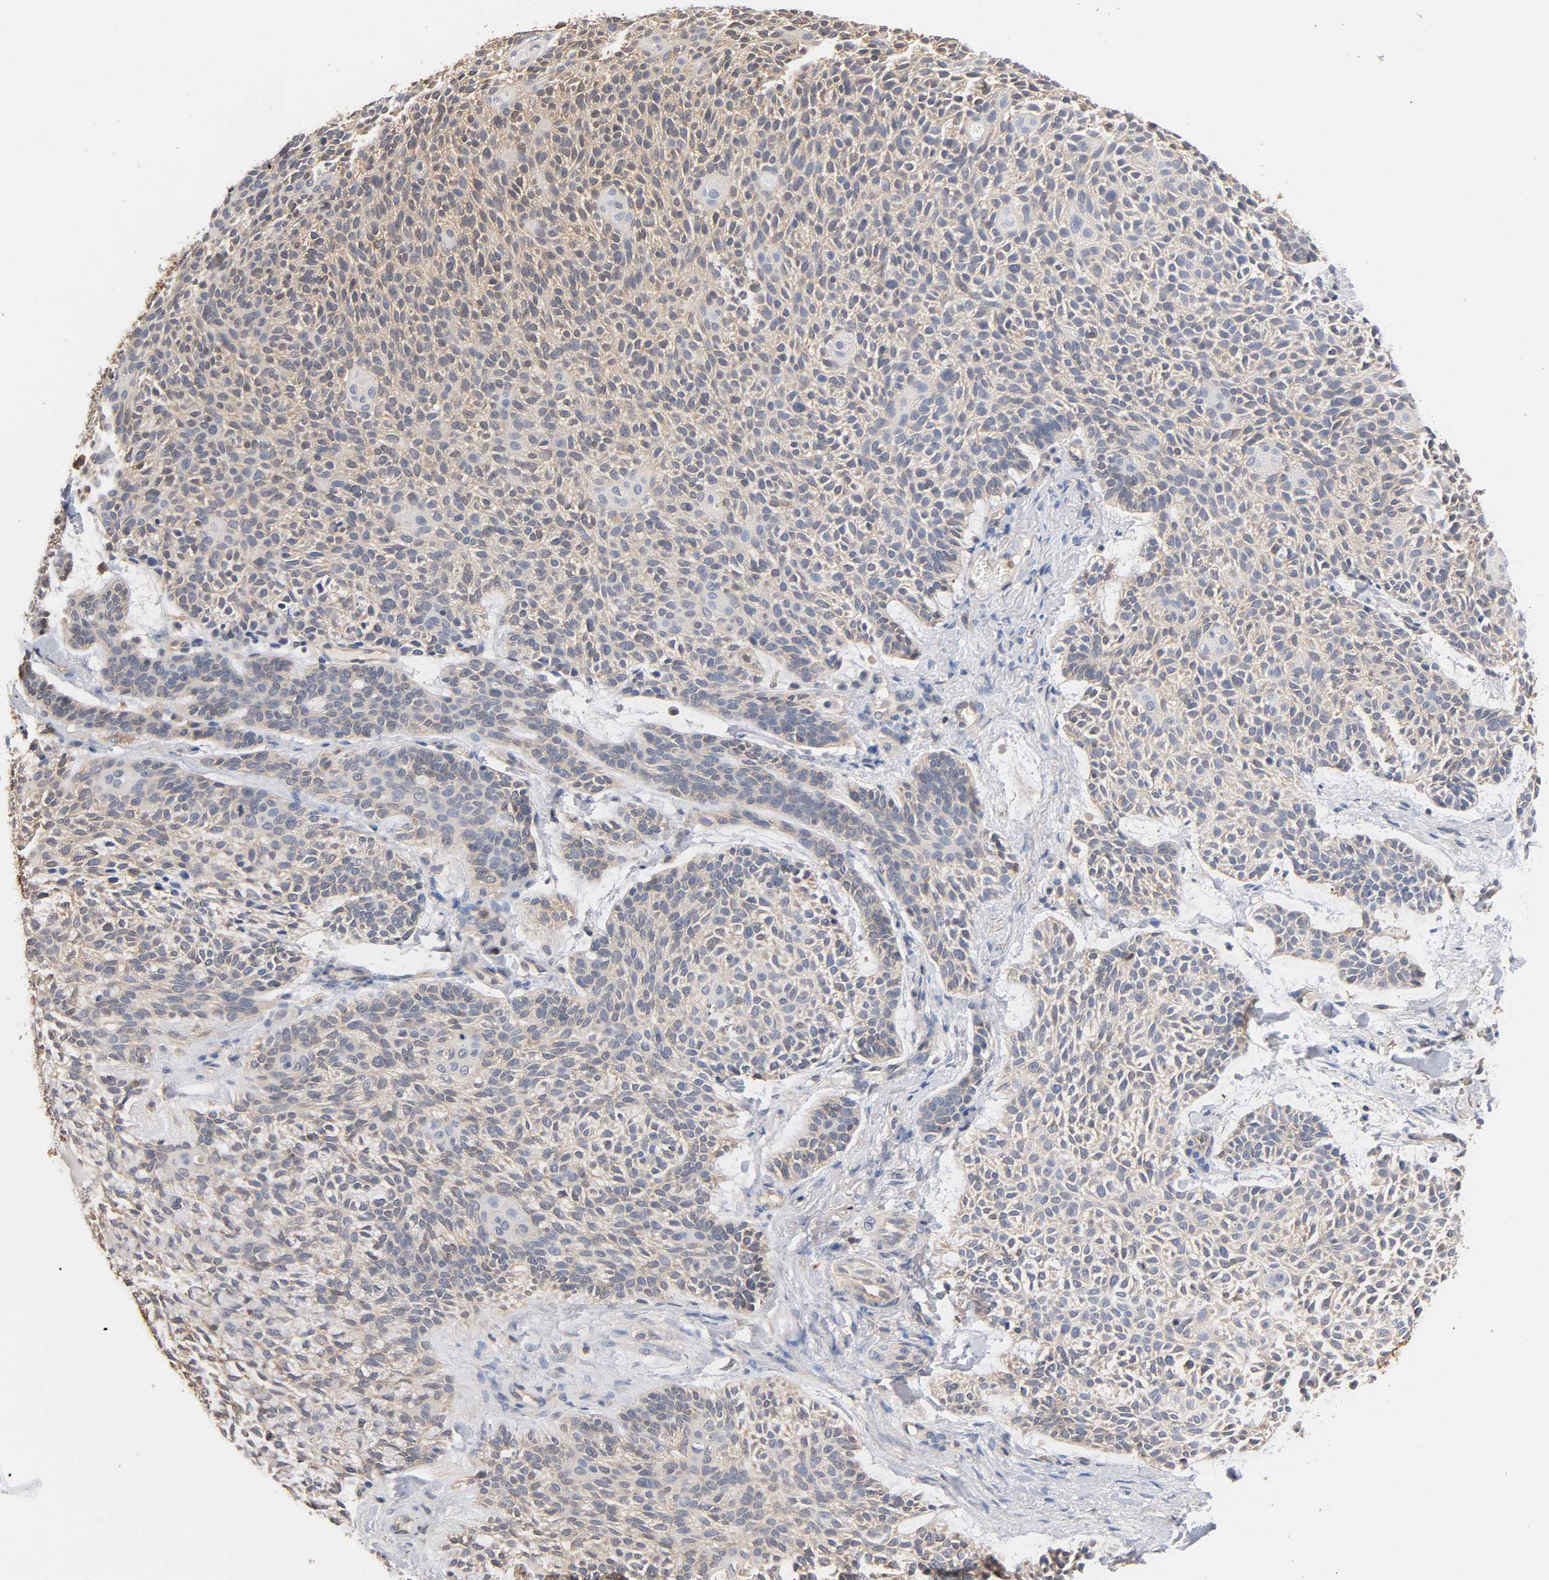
{"staining": {"intensity": "weak", "quantity": "25%-75%", "location": "cytoplasmic/membranous"}, "tissue": "skin cancer", "cell_type": "Tumor cells", "image_type": "cancer", "snomed": [{"axis": "morphology", "description": "Normal tissue, NOS"}, {"axis": "morphology", "description": "Basal cell carcinoma"}, {"axis": "topography", "description": "Skin"}], "caption": "Immunohistochemical staining of human basal cell carcinoma (skin) shows low levels of weak cytoplasmic/membranous protein positivity in about 25%-75% of tumor cells.", "gene": "ALDOA", "patient": {"sex": "female", "age": 70}}